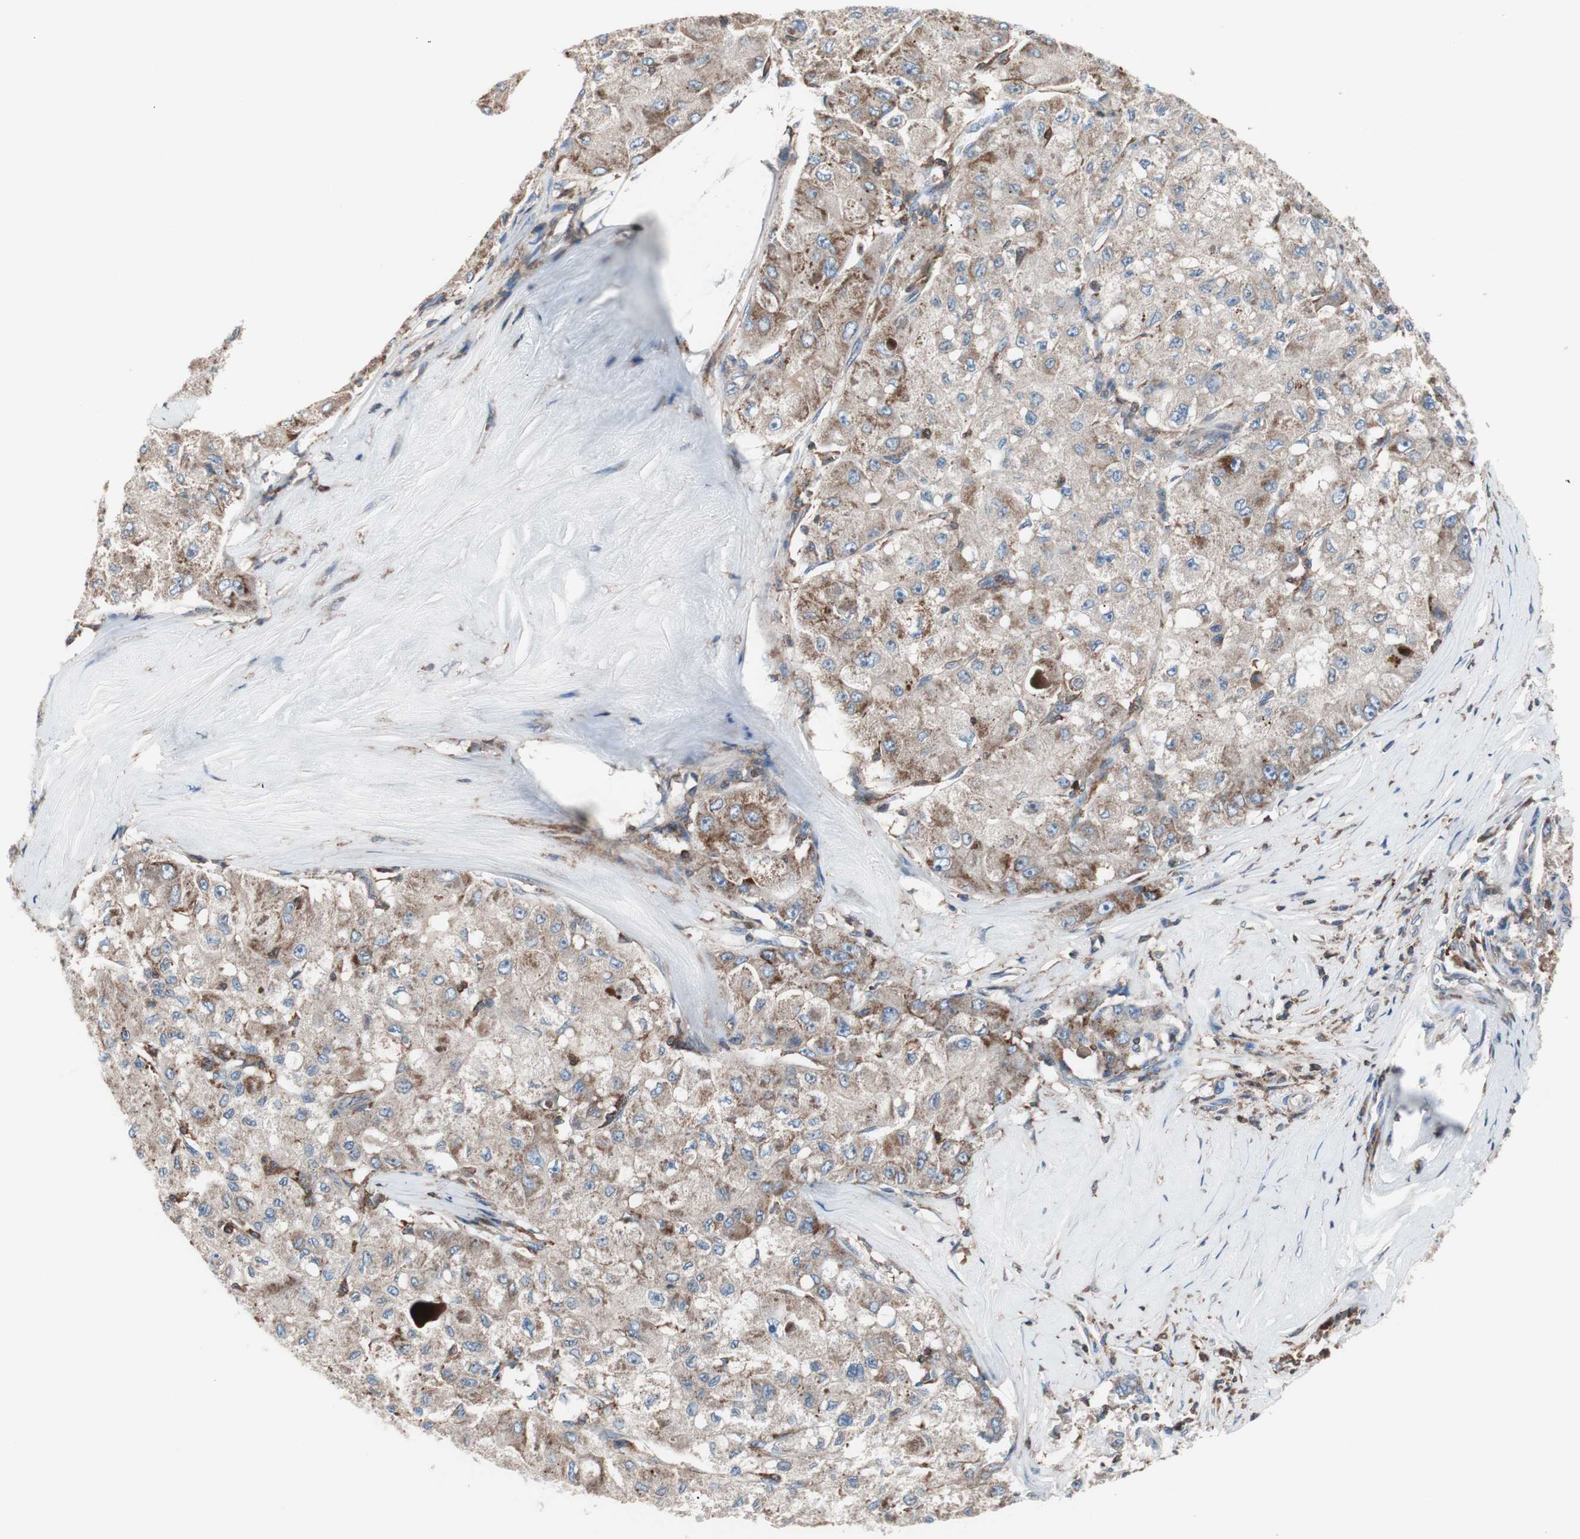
{"staining": {"intensity": "moderate", "quantity": ">75%", "location": "cytoplasmic/membranous"}, "tissue": "liver cancer", "cell_type": "Tumor cells", "image_type": "cancer", "snomed": [{"axis": "morphology", "description": "Carcinoma, Hepatocellular, NOS"}, {"axis": "topography", "description": "Liver"}], "caption": "Moderate cytoplasmic/membranous positivity is present in about >75% of tumor cells in liver cancer.", "gene": "PIK3R1", "patient": {"sex": "male", "age": 80}}